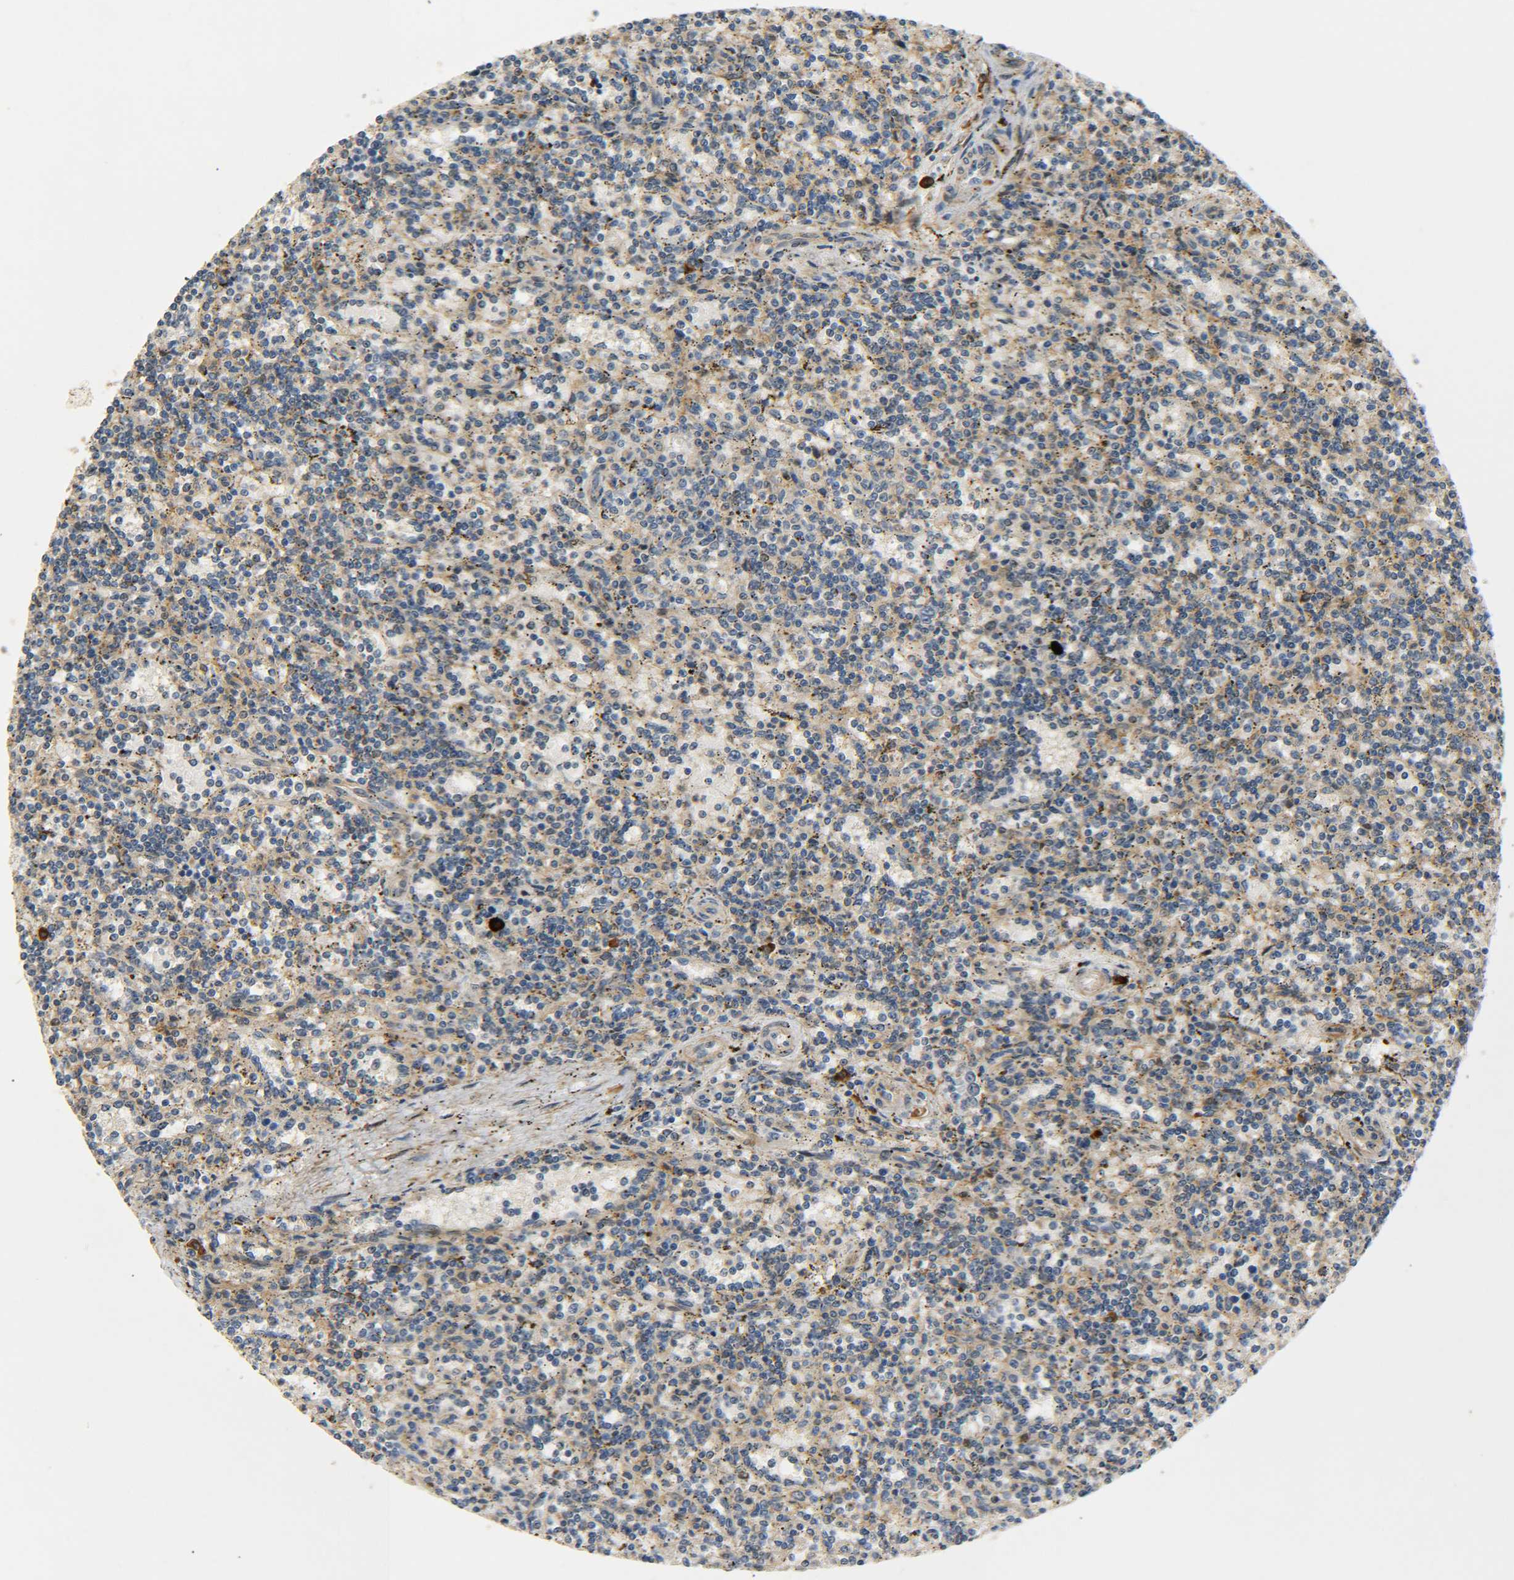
{"staining": {"intensity": "weak", "quantity": ">75%", "location": "cytoplasmic/membranous"}, "tissue": "lymphoma", "cell_type": "Tumor cells", "image_type": "cancer", "snomed": [{"axis": "morphology", "description": "Malignant lymphoma, non-Hodgkin's type, Low grade"}, {"axis": "topography", "description": "Spleen"}], "caption": "This micrograph reveals malignant lymphoma, non-Hodgkin's type (low-grade) stained with immunohistochemistry (IHC) to label a protein in brown. The cytoplasmic/membranous of tumor cells show weak positivity for the protein. Nuclei are counter-stained blue.", "gene": "MEIS1", "patient": {"sex": "male", "age": 73}}